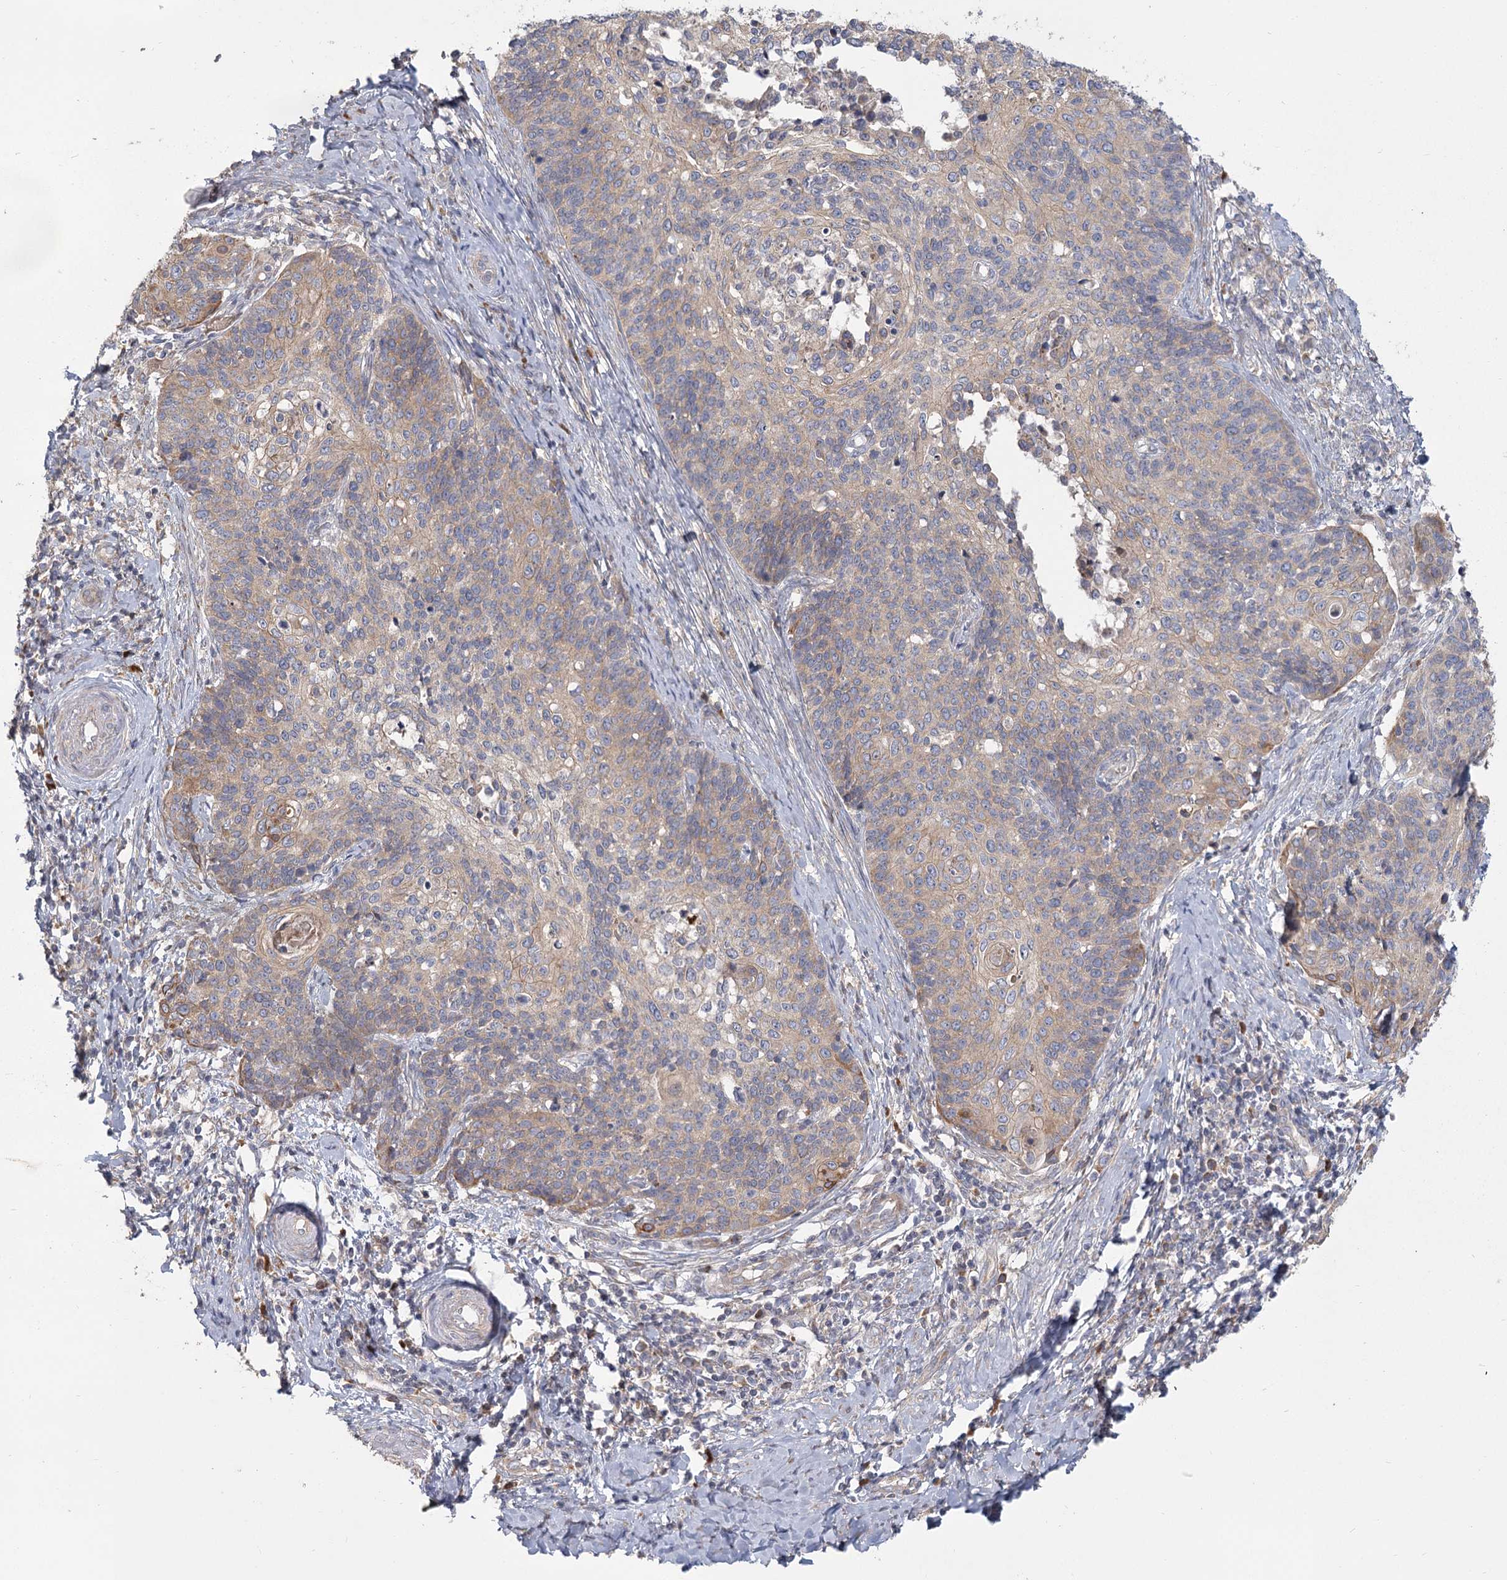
{"staining": {"intensity": "weak", "quantity": "25%-75%", "location": "cytoplasmic/membranous"}, "tissue": "cervical cancer", "cell_type": "Tumor cells", "image_type": "cancer", "snomed": [{"axis": "morphology", "description": "Squamous cell carcinoma, NOS"}, {"axis": "topography", "description": "Cervix"}], "caption": "Squamous cell carcinoma (cervical) tissue shows weak cytoplasmic/membranous expression in approximately 25%-75% of tumor cells", "gene": "CNTLN", "patient": {"sex": "female", "age": 39}}